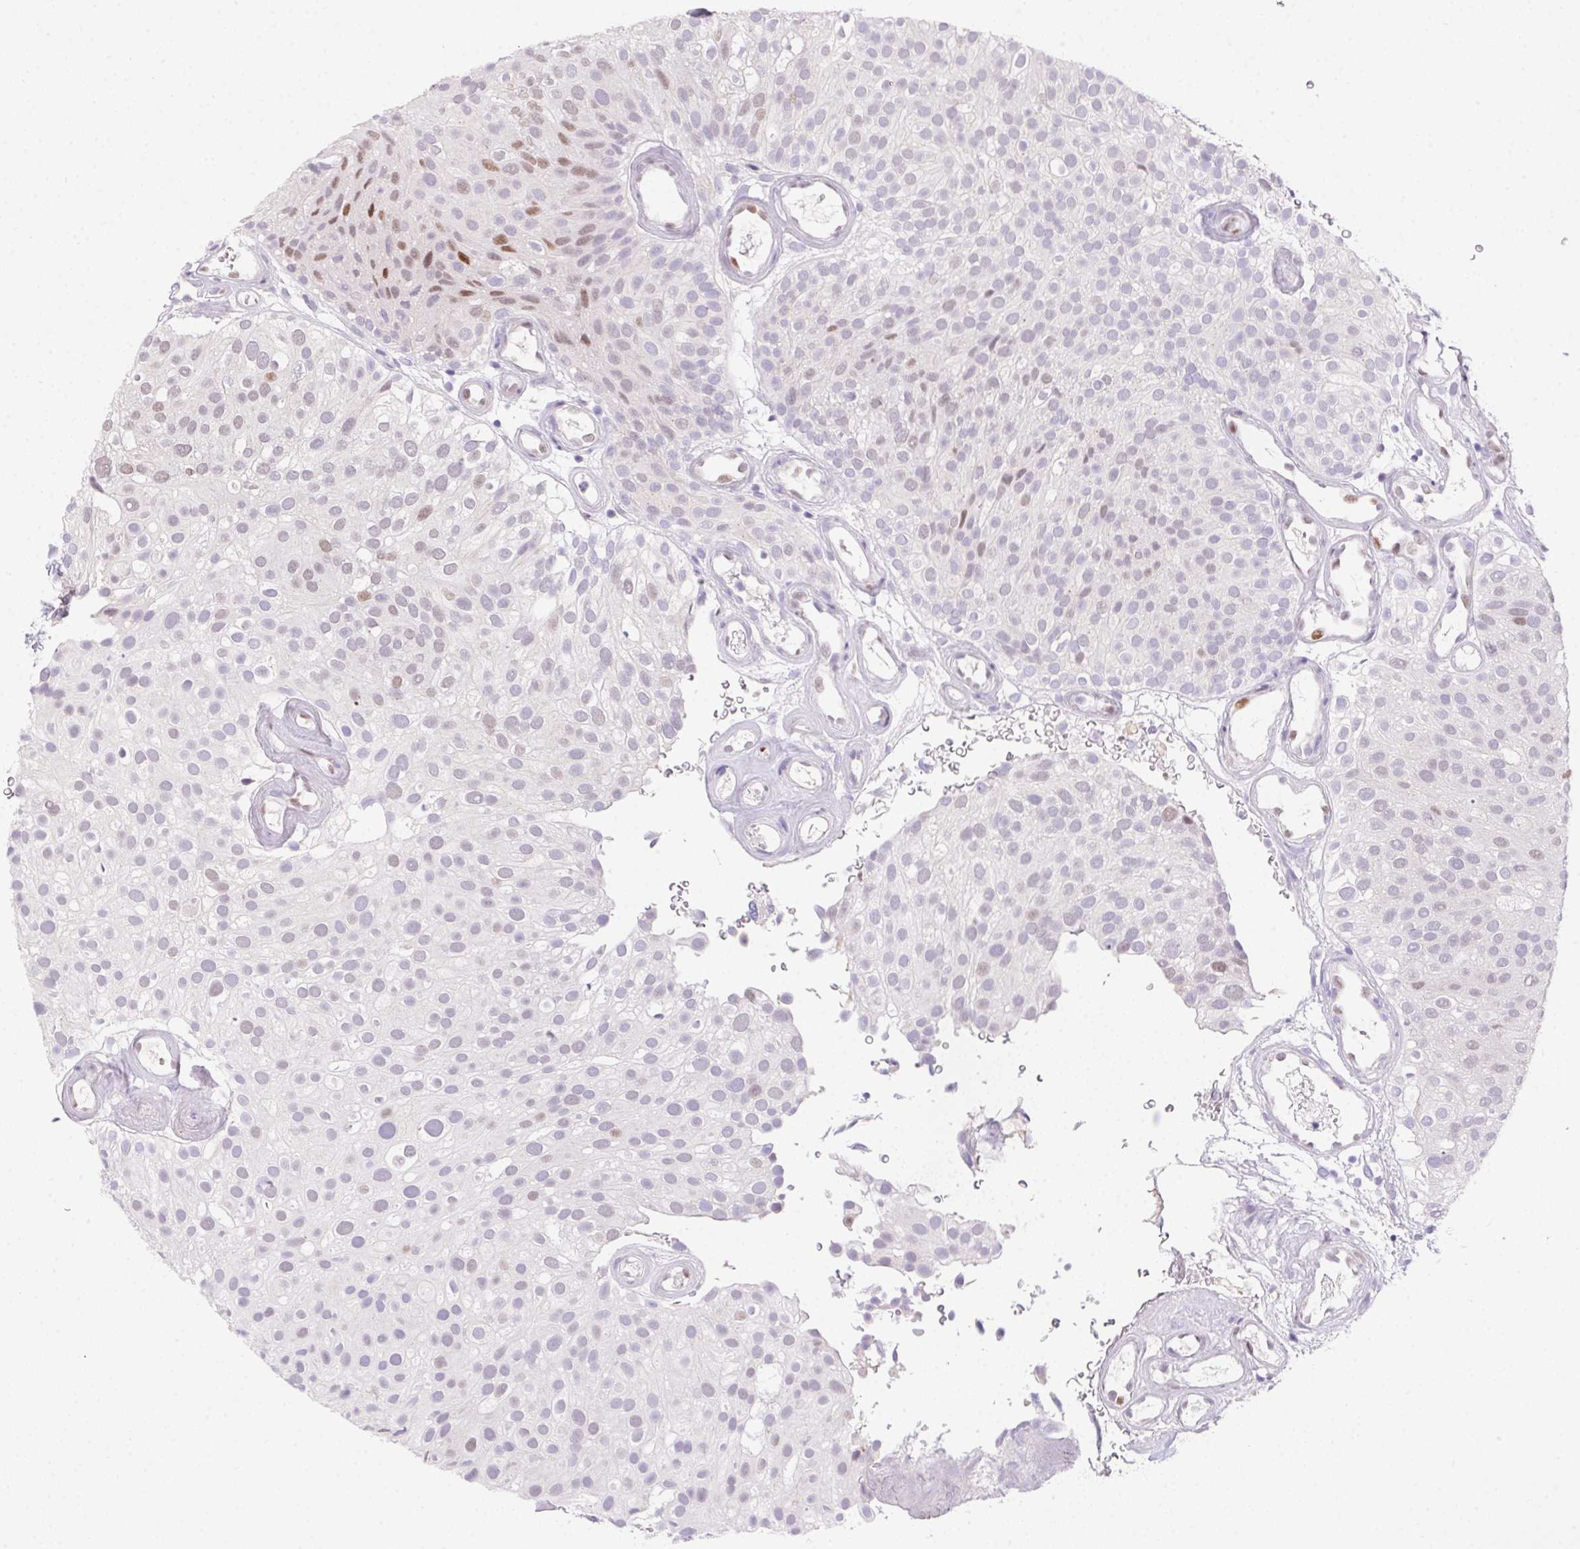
{"staining": {"intensity": "moderate", "quantity": "<25%", "location": "nuclear"}, "tissue": "urothelial cancer", "cell_type": "Tumor cells", "image_type": "cancer", "snomed": [{"axis": "morphology", "description": "Urothelial carcinoma, Low grade"}, {"axis": "topography", "description": "Urinary bladder"}], "caption": "Immunohistochemical staining of human urothelial cancer shows low levels of moderate nuclear positivity in approximately <25% of tumor cells.", "gene": "SP9", "patient": {"sex": "male", "age": 78}}